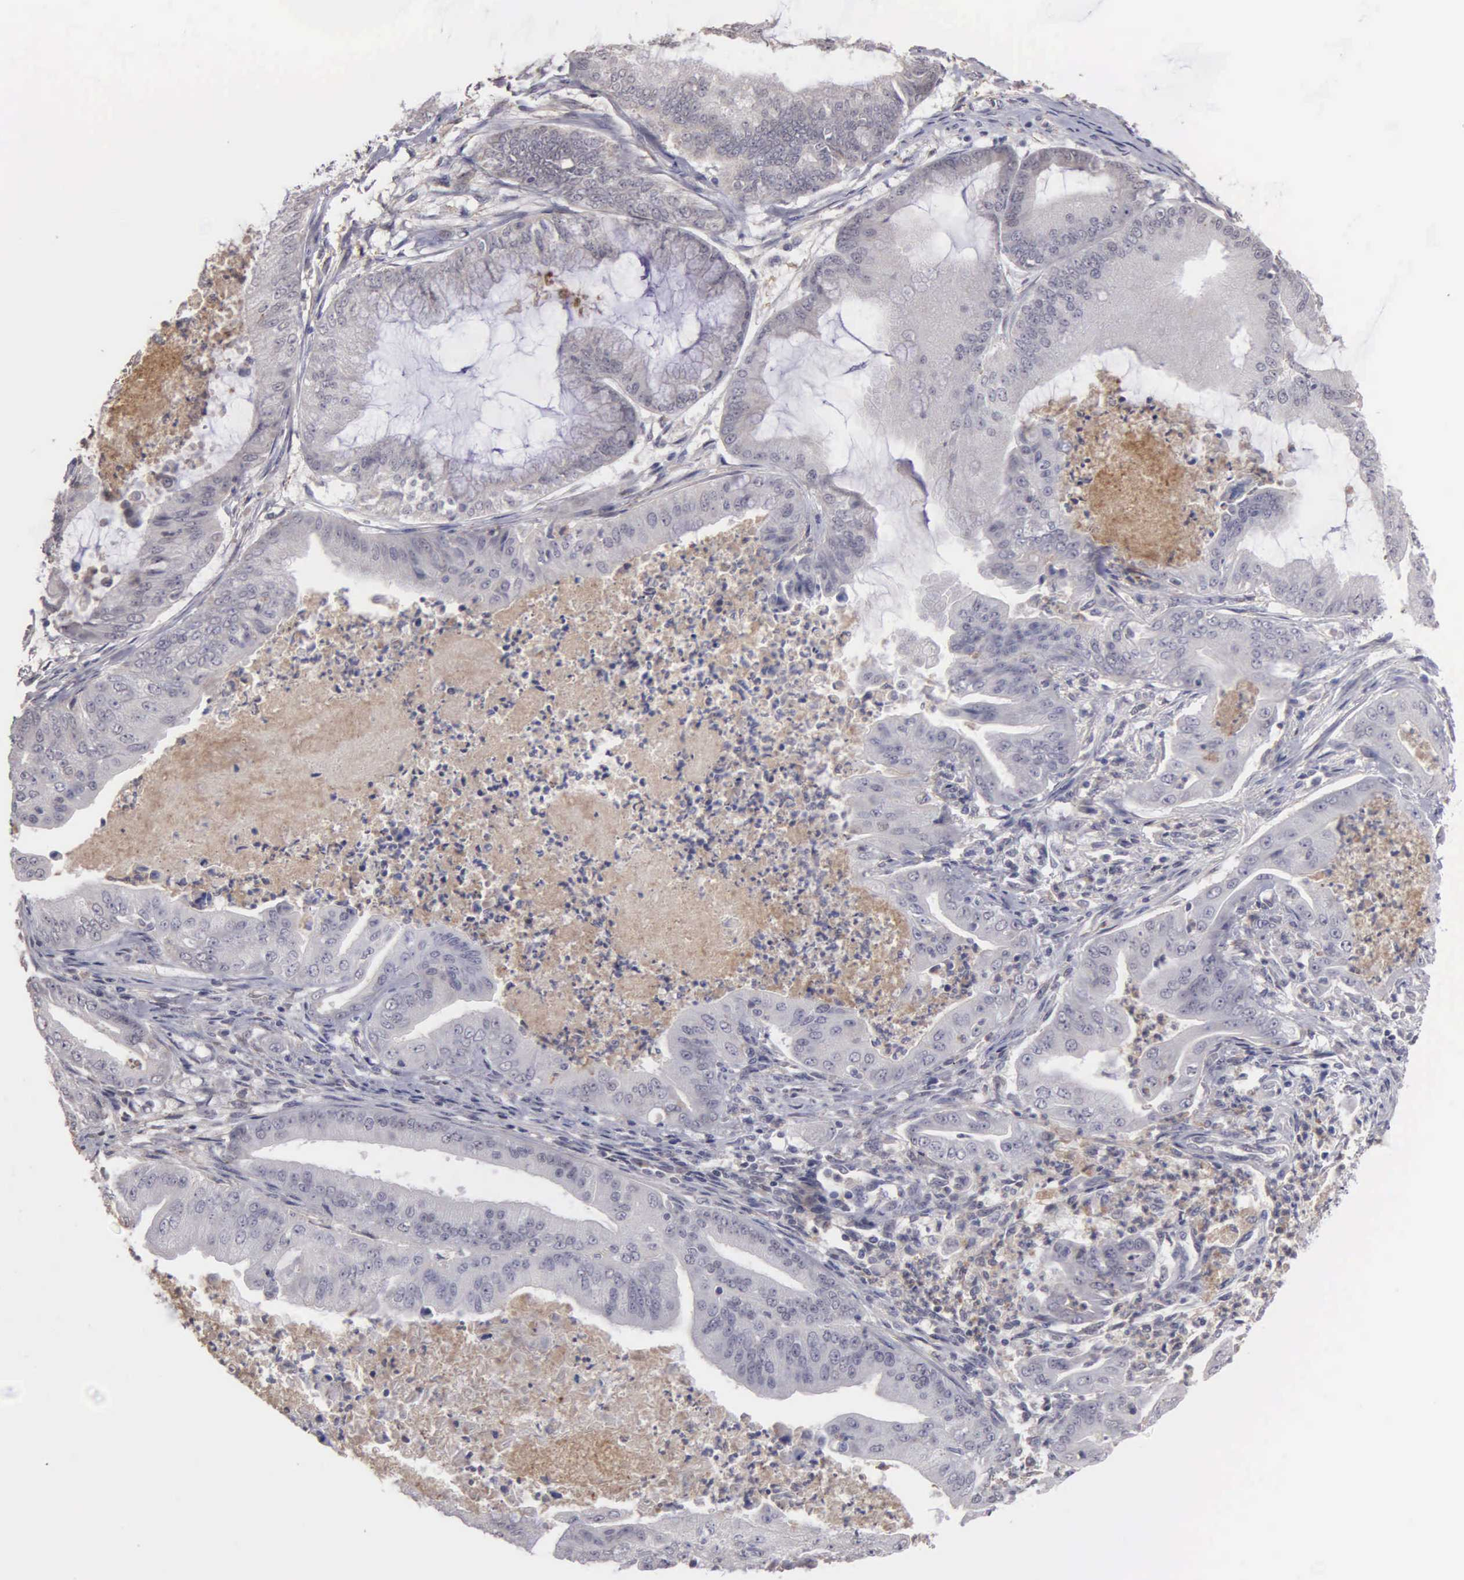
{"staining": {"intensity": "negative", "quantity": "none", "location": "none"}, "tissue": "endometrial cancer", "cell_type": "Tumor cells", "image_type": "cancer", "snomed": [{"axis": "morphology", "description": "Adenocarcinoma, NOS"}, {"axis": "topography", "description": "Endometrium"}], "caption": "Tumor cells show no significant protein expression in endometrial adenocarcinoma.", "gene": "BRD1", "patient": {"sex": "female", "age": 63}}